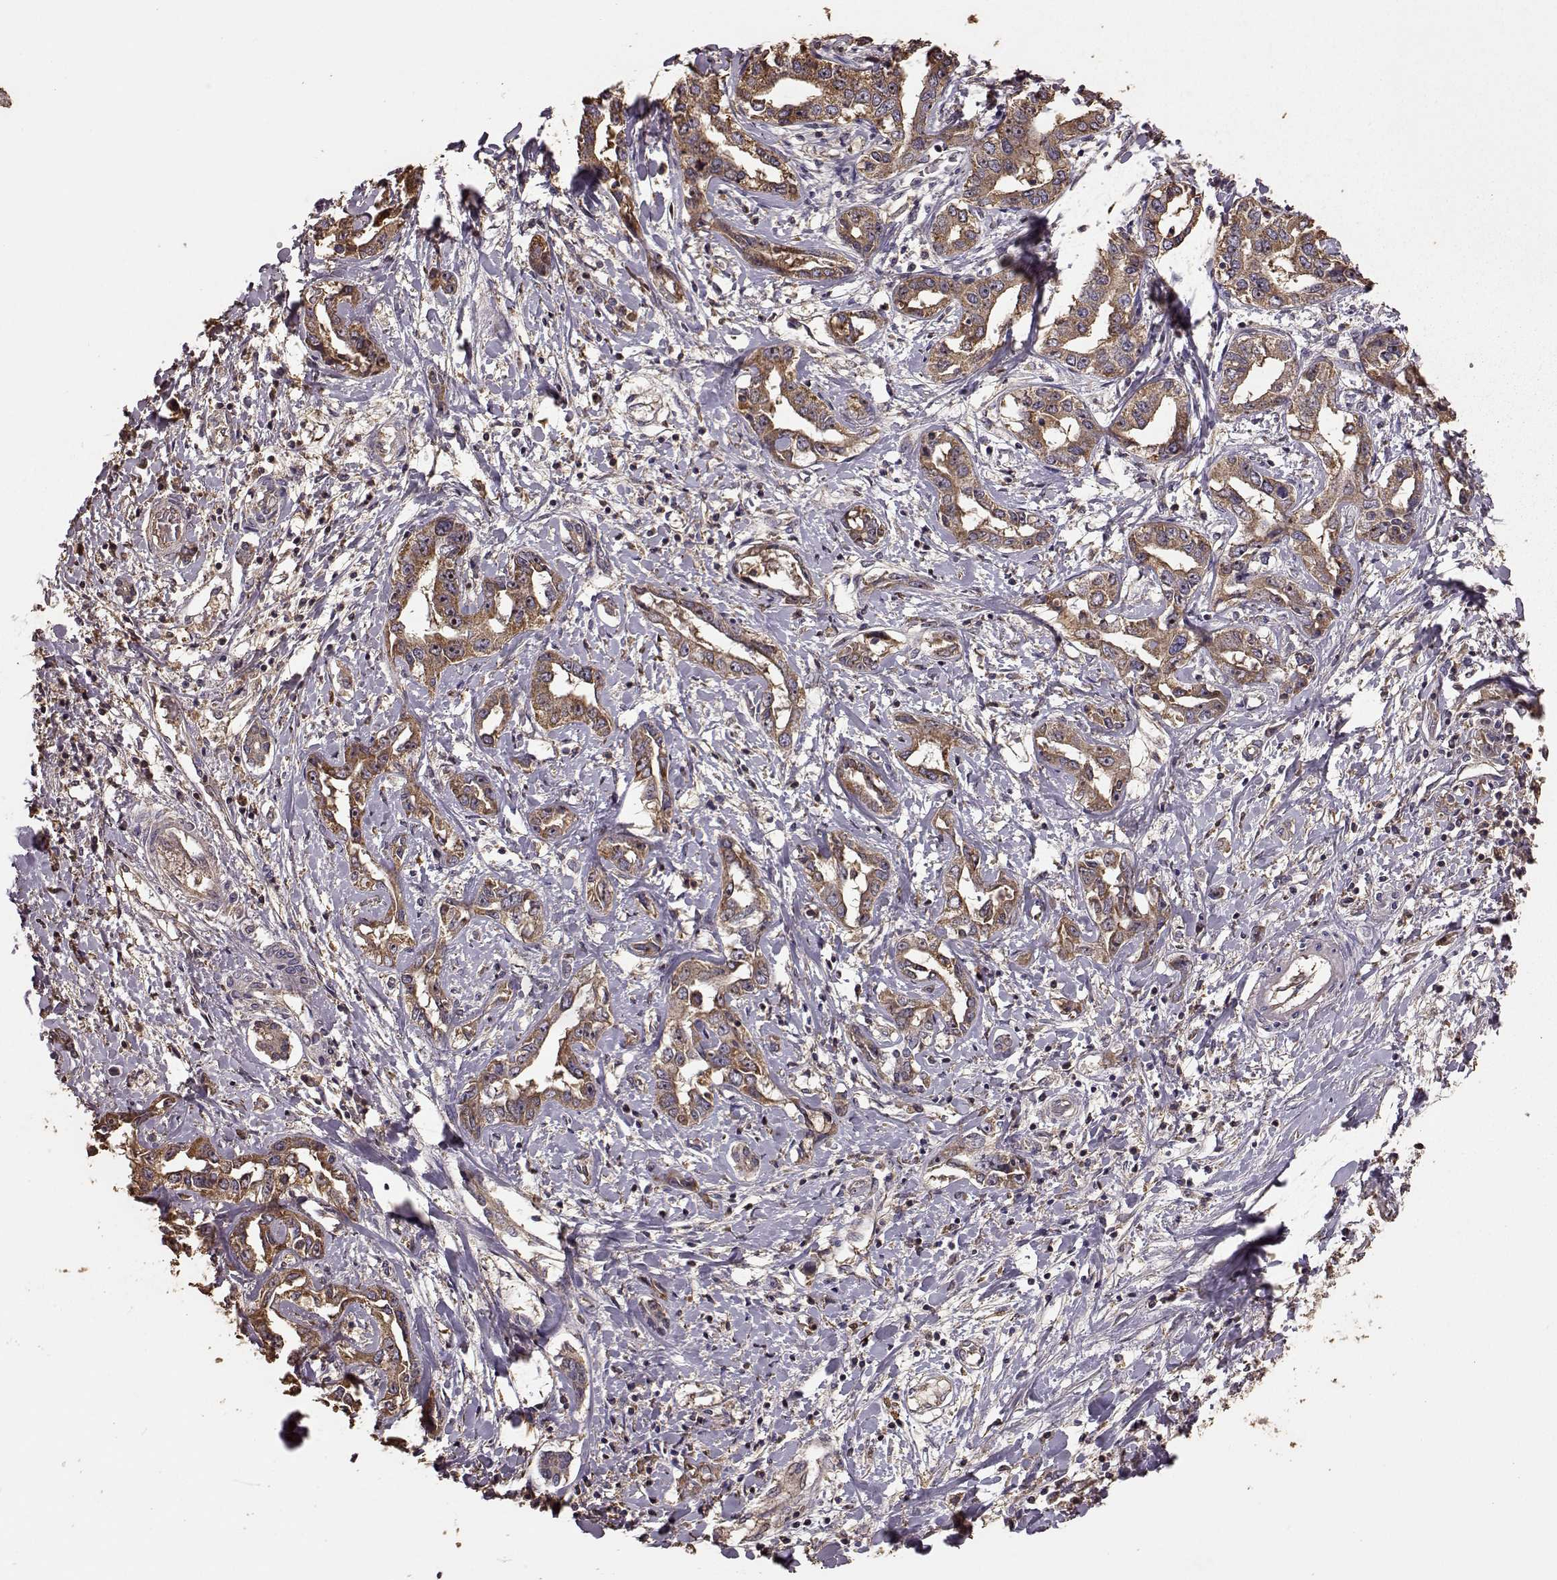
{"staining": {"intensity": "moderate", "quantity": ">75%", "location": "cytoplasmic/membranous"}, "tissue": "liver cancer", "cell_type": "Tumor cells", "image_type": "cancer", "snomed": [{"axis": "morphology", "description": "Cholangiocarcinoma"}, {"axis": "topography", "description": "Liver"}], "caption": "This micrograph demonstrates IHC staining of human liver cancer (cholangiocarcinoma), with medium moderate cytoplasmic/membranous expression in about >75% of tumor cells.", "gene": "PTGES2", "patient": {"sex": "male", "age": 59}}